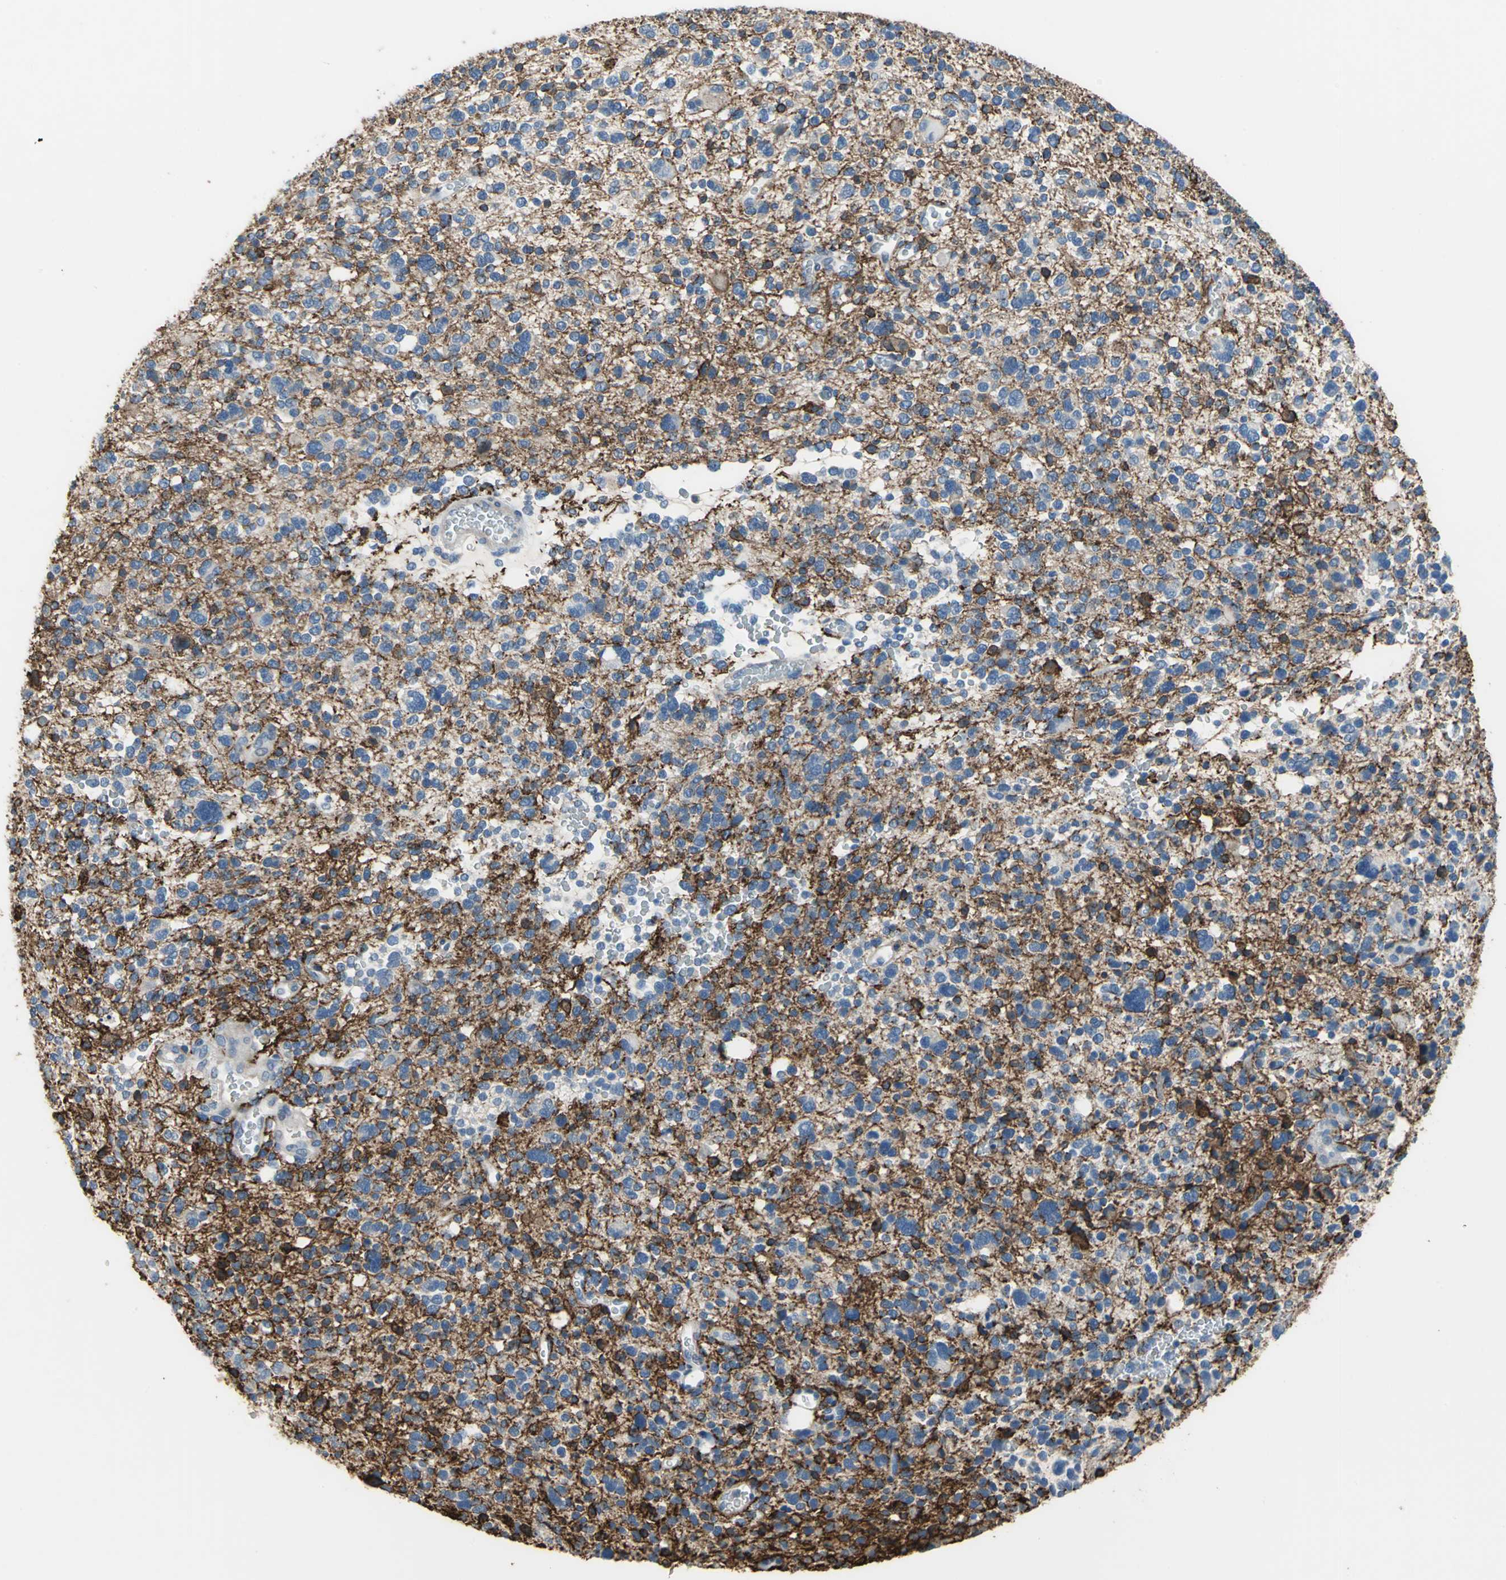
{"staining": {"intensity": "strong", "quantity": ">75%", "location": "cytoplasmic/membranous"}, "tissue": "glioma", "cell_type": "Tumor cells", "image_type": "cancer", "snomed": [{"axis": "morphology", "description": "Glioma, malignant, High grade"}, {"axis": "topography", "description": "Brain"}], "caption": "The histopathology image demonstrates immunohistochemical staining of glioma. There is strong cytoplasmic/membranous staining is identified in approximately >75% of tumor cells. Using DAB (3,3'-diaminobenzidine) (brown) and hematoxylin (blue) stains, captured at high magnification using brightfield microscopy.", "gene": "CD44", "patient": {"sex": "male", "age": 48}}